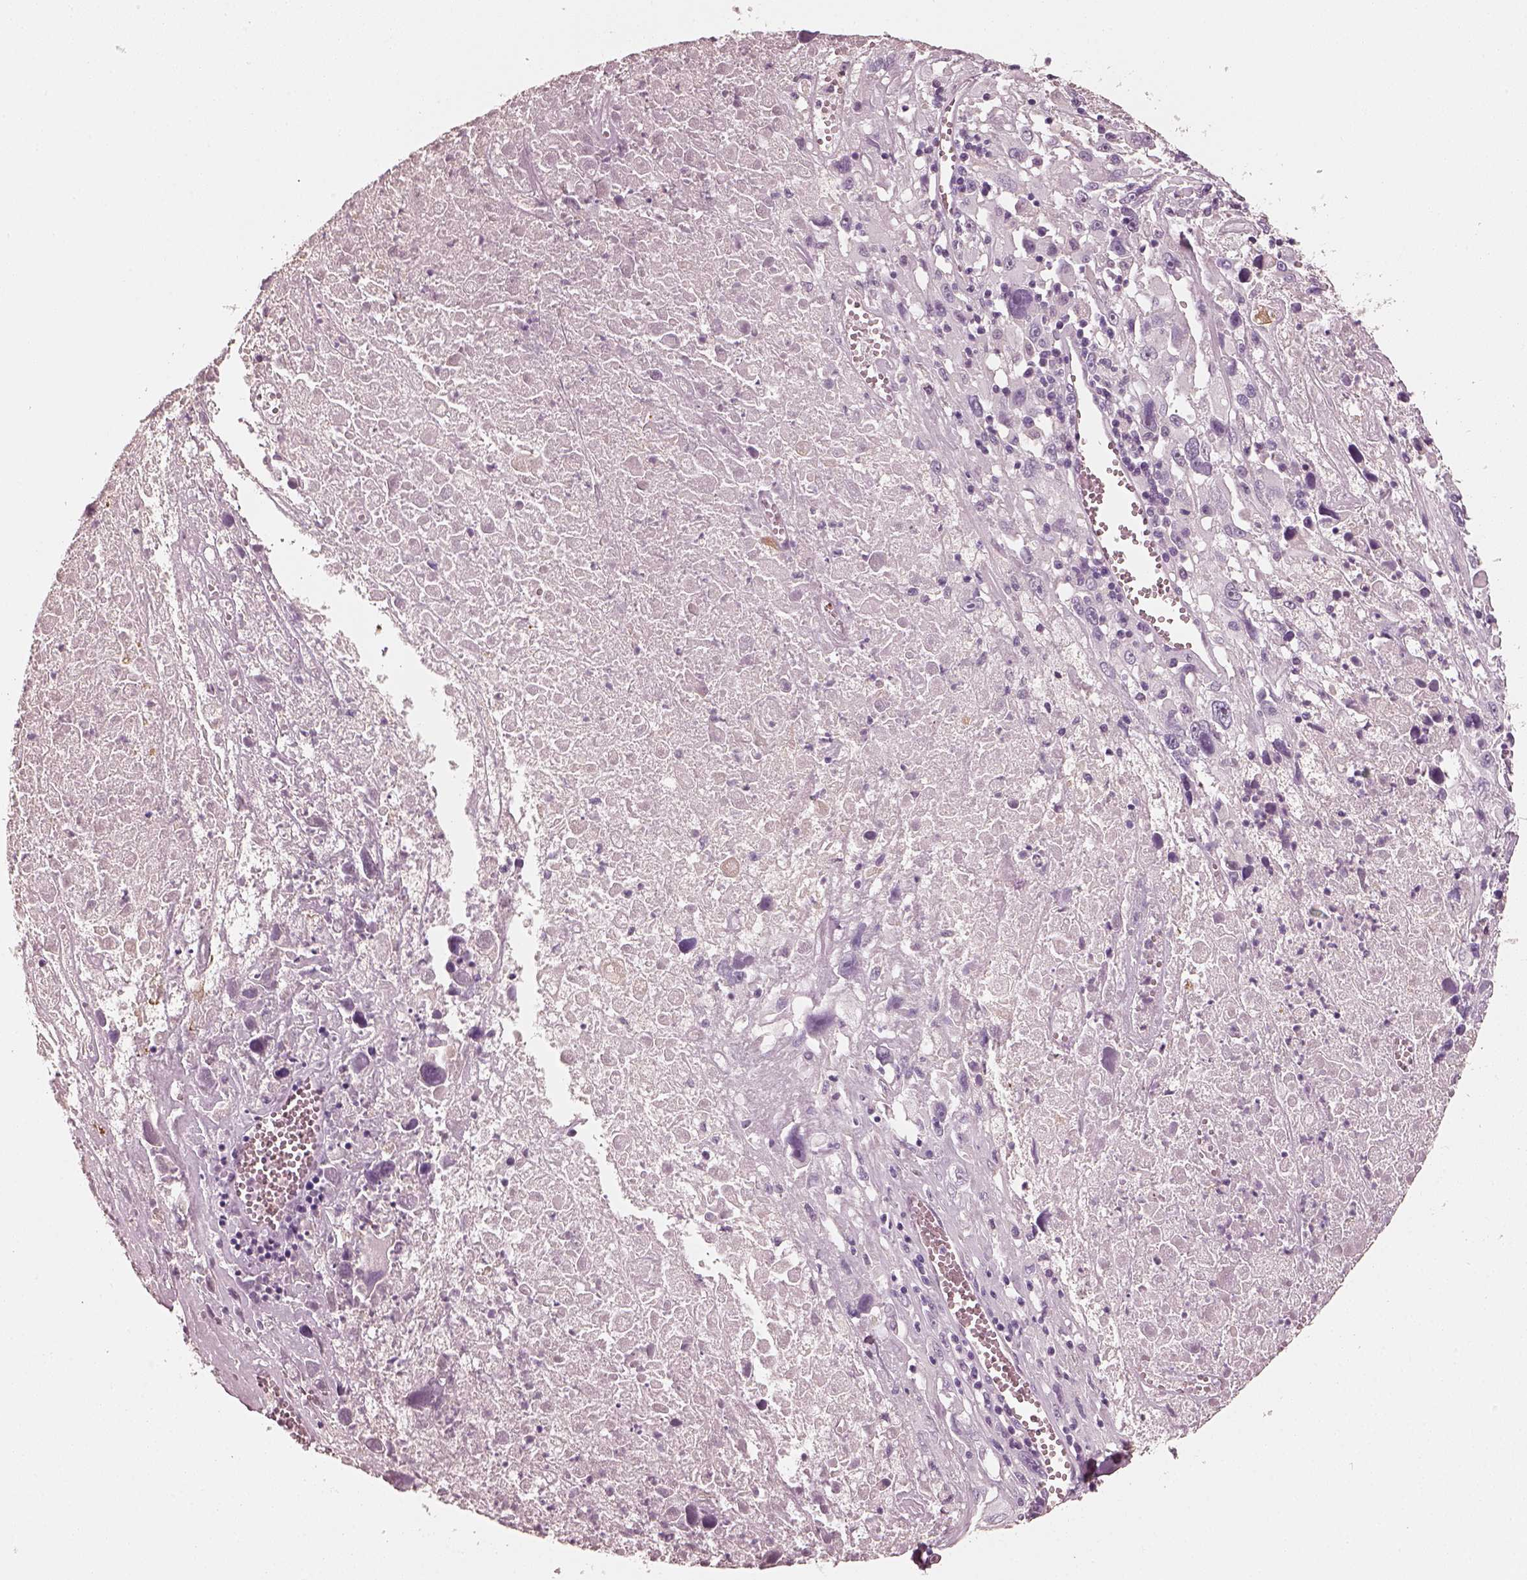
{"staining": {"intensity": "negative", "quantity": "none", "location": "none"}, "tissue": "melanoma", "cell_type": "Tumor cells", "image_type": "cancer", "snomed": [{"axis": "morphology", "description": "Malignant melanoma, Metastatic site"}, {"axis": "topography", "description": "Lymph node"}], "caption": "This is a micrograph of immunohistochemistry (IHC) staining of malignant melanoma (metastatic site), which shows no expression in tumor cells.", "gene": "RS1", "patient": {"sex": "male", "age": 50}}